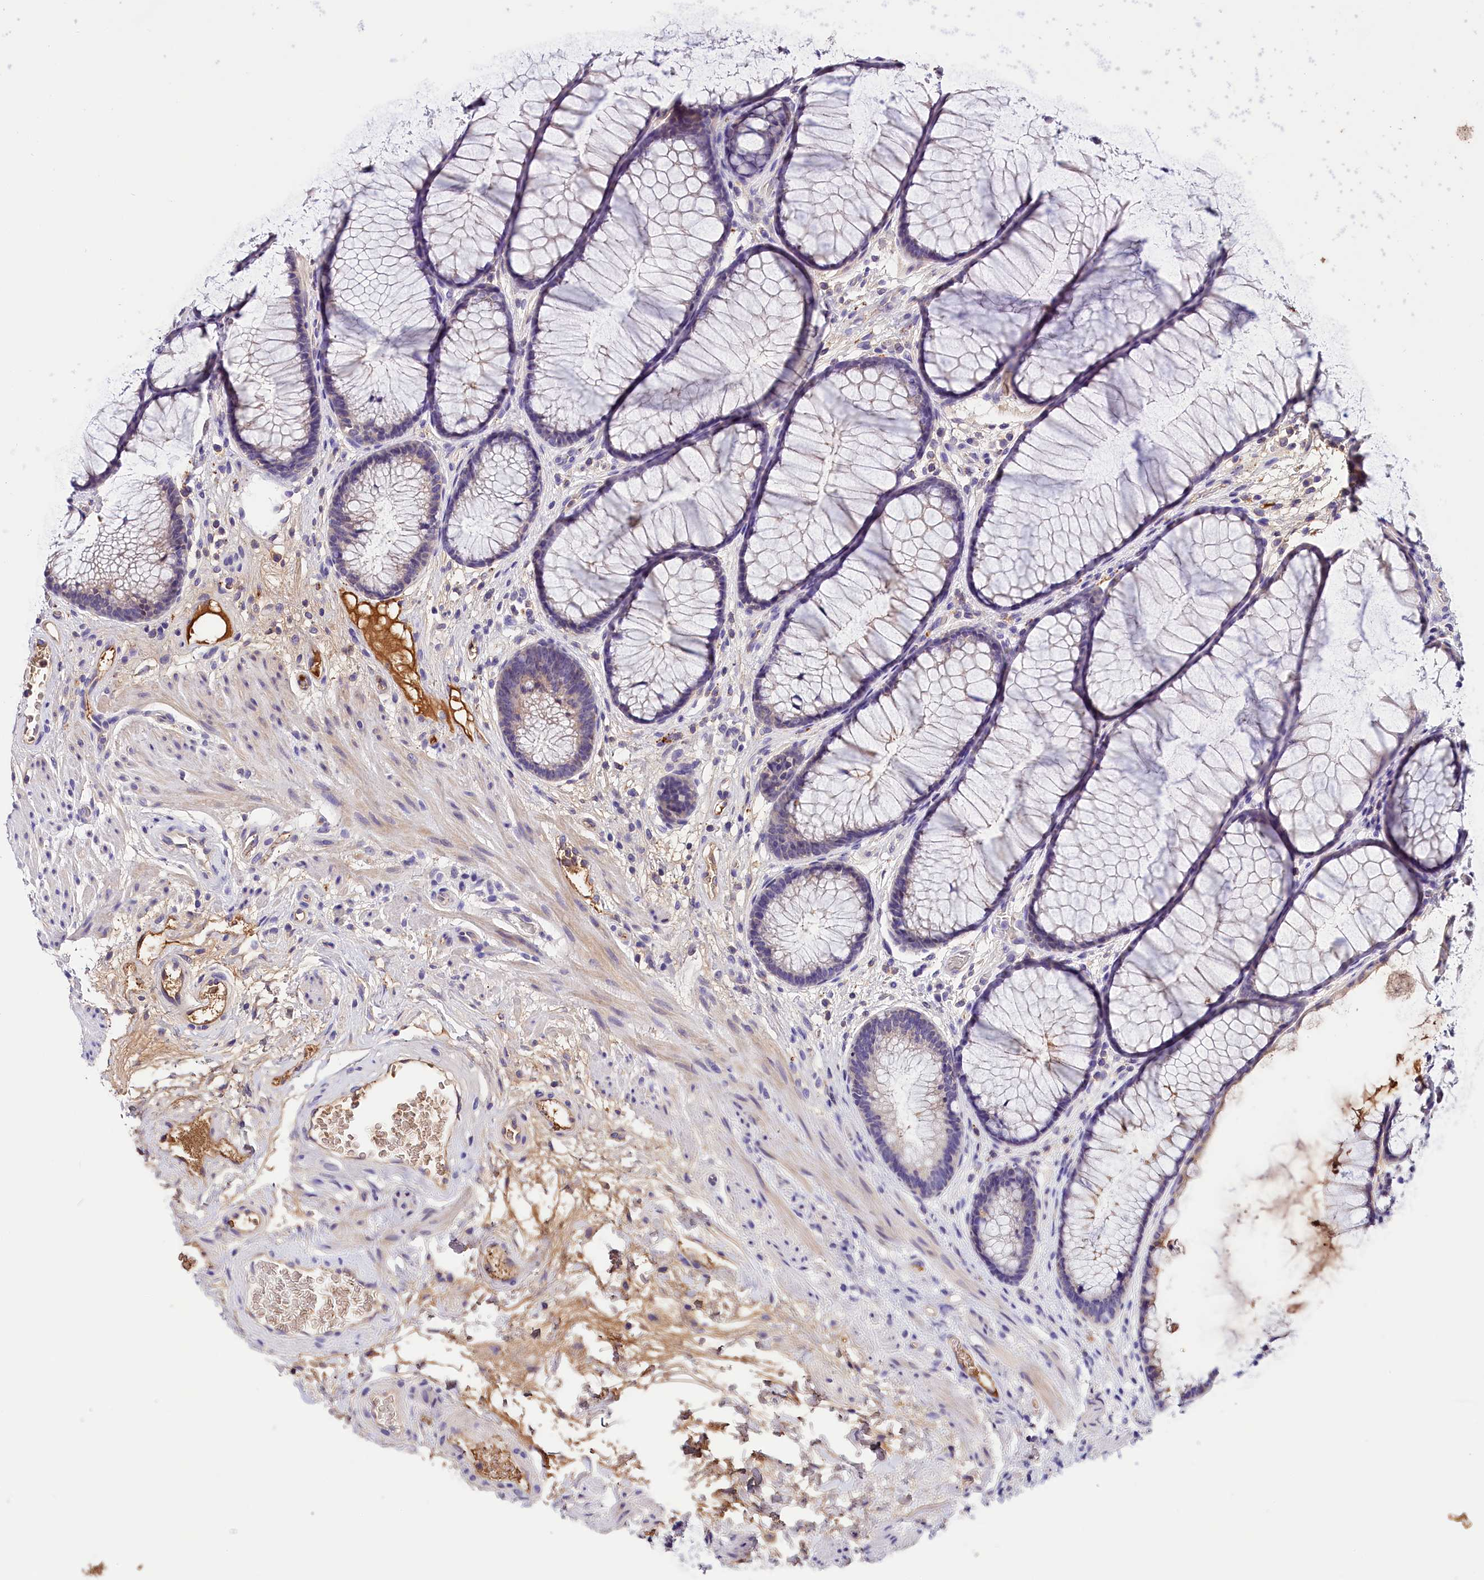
{"staining": {"intensity": "weak", "quantity": ">75%", "location": "cytoplasmic/membranous"}, "tissue": "colon", "cell_type": "Endothelial cells", "image_type": "normal", "snomed": [{"axis": "morphology", "description": "Normal tissue, NOS"}, {"axis": "topography", "description": "Colon"}], "caption": "Colon was stained to show a protein in brown. There is low levels of weak cytoplasmic/membranous positivity in about >75% of endothelial cells. Immunohistochemistry stains the protein of interest in brown and the nuclei are stained blue.", "gene": "ARMC6", "patient": {"sex": "female", "age": 82}}